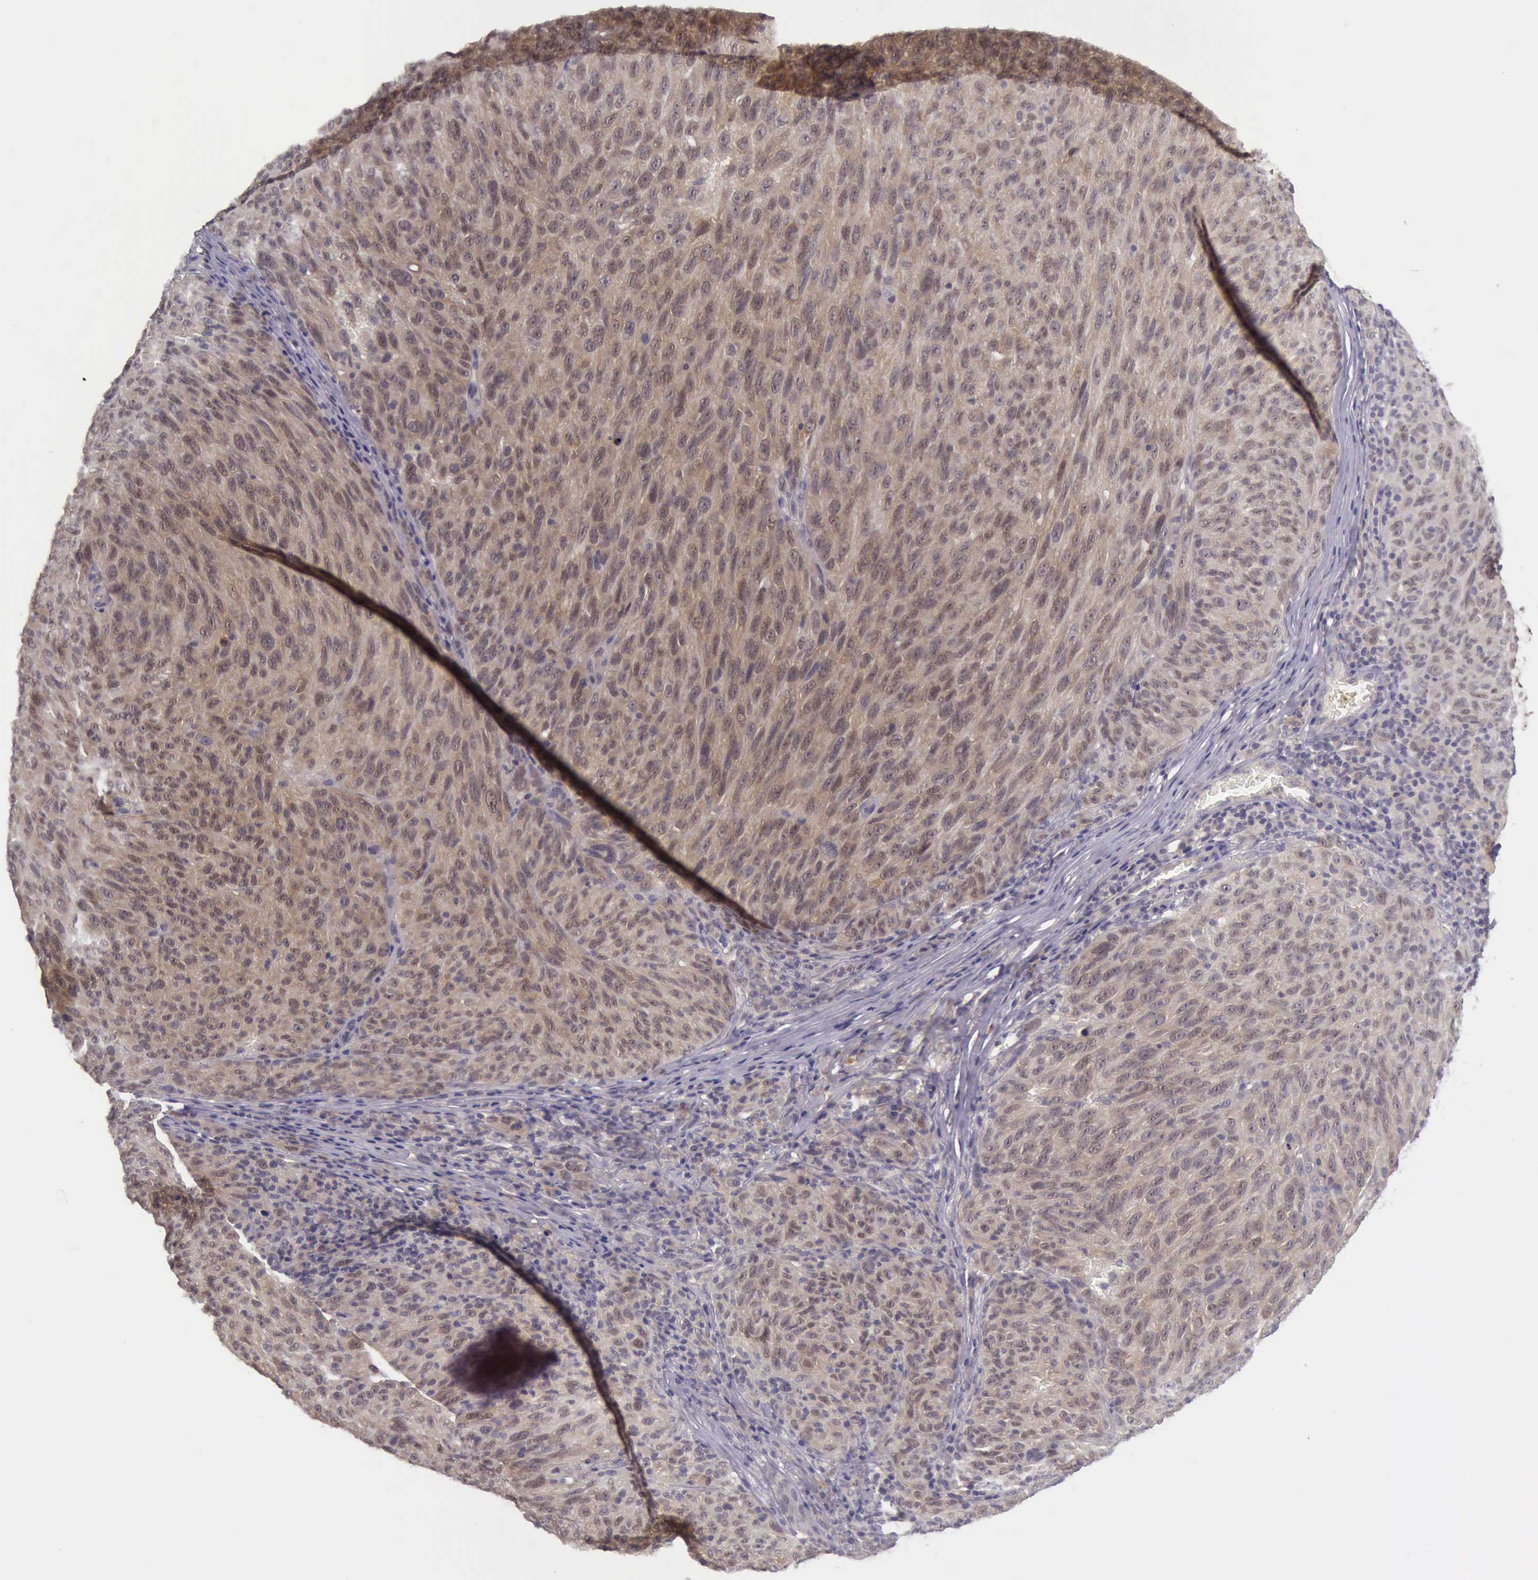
{"staining": {"intensity": "weak", "quantity": ">75%", "location": "cytoplasmic/membranous,nuclear"}, "tissue": "melanoma", "cell_type": "Tumor cells", "image_type": "cancer", "snomed": [{"axis": "morphology", "description": "Malignant melanoma, NOS"}, {"axis": "topography", "description": "Skin"}], "caption": "Malignant melanoma stained with DAB IHC reveals low levels of weak cytoplasmic/membranous and nuclear positivity in about >75% of tumor cells. The protein of interest is stained brown, and the nuclei are stained in blue (DAB IHC with brightfield microscopy, high magnification).", "gene": "ARNT2", "patient": {"sex": "male", "age": 76}}